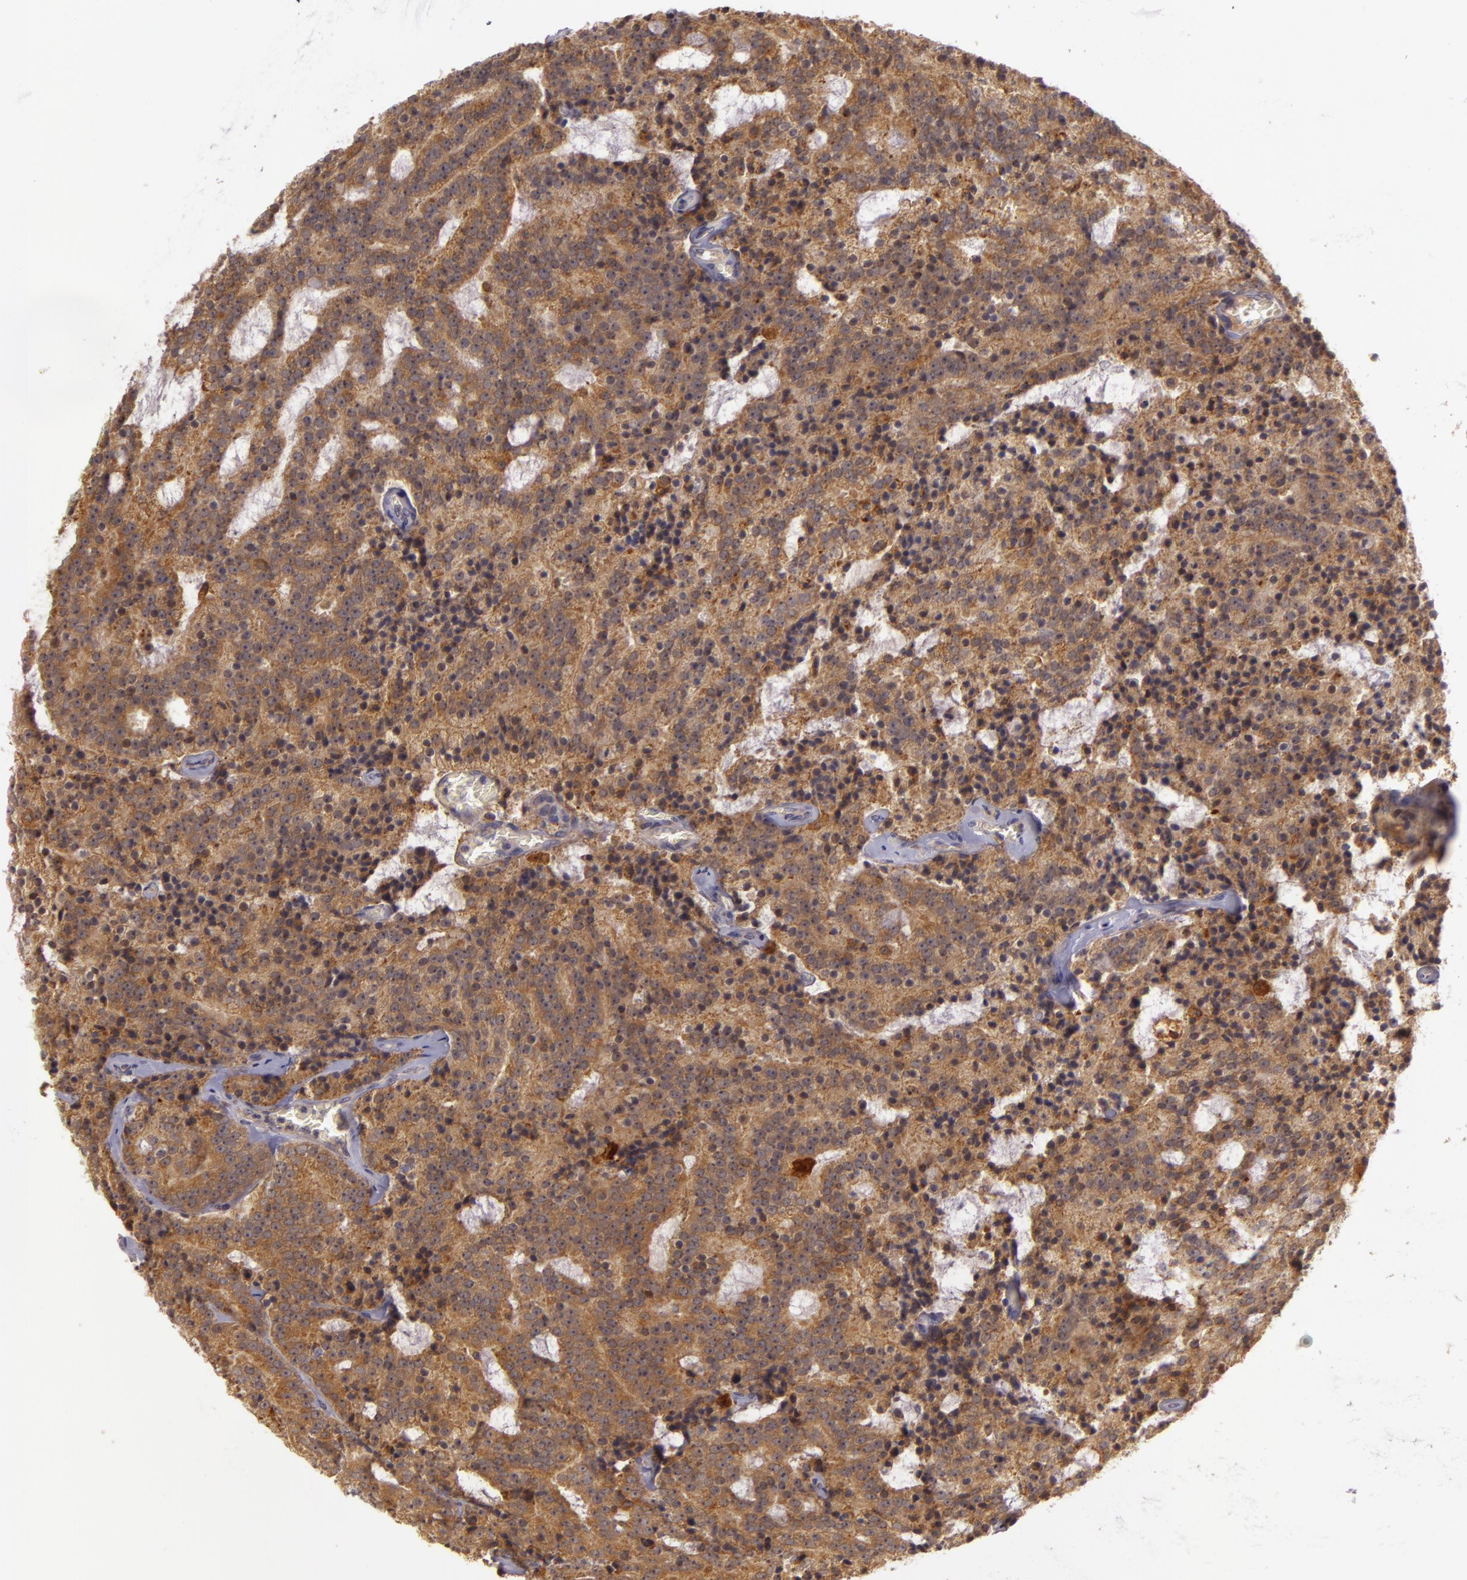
{"staining": {"intensity": "moderate", "quantity": ">75%", "location": "cytoplasmic/membranous"}, "tissue": "prostate cancer", "cell_type": "Tumor cells", "image_type": "cancer", "snomed": [{"axis": "morphology", "description": "Adenocarcinoma, Medium grade"}, {"axis": "topography", "description": "Prostate"}], "caption": "Immunohistochemical staining of prostate cancer (medium-grade adenocarcinoma) reveals medium levels of moderate cytoplasmic/membranous expression in approximately >75% of tumor cells.", "gene": "PPP1R3F", "patient": {"sex": "male", "age": 65}}